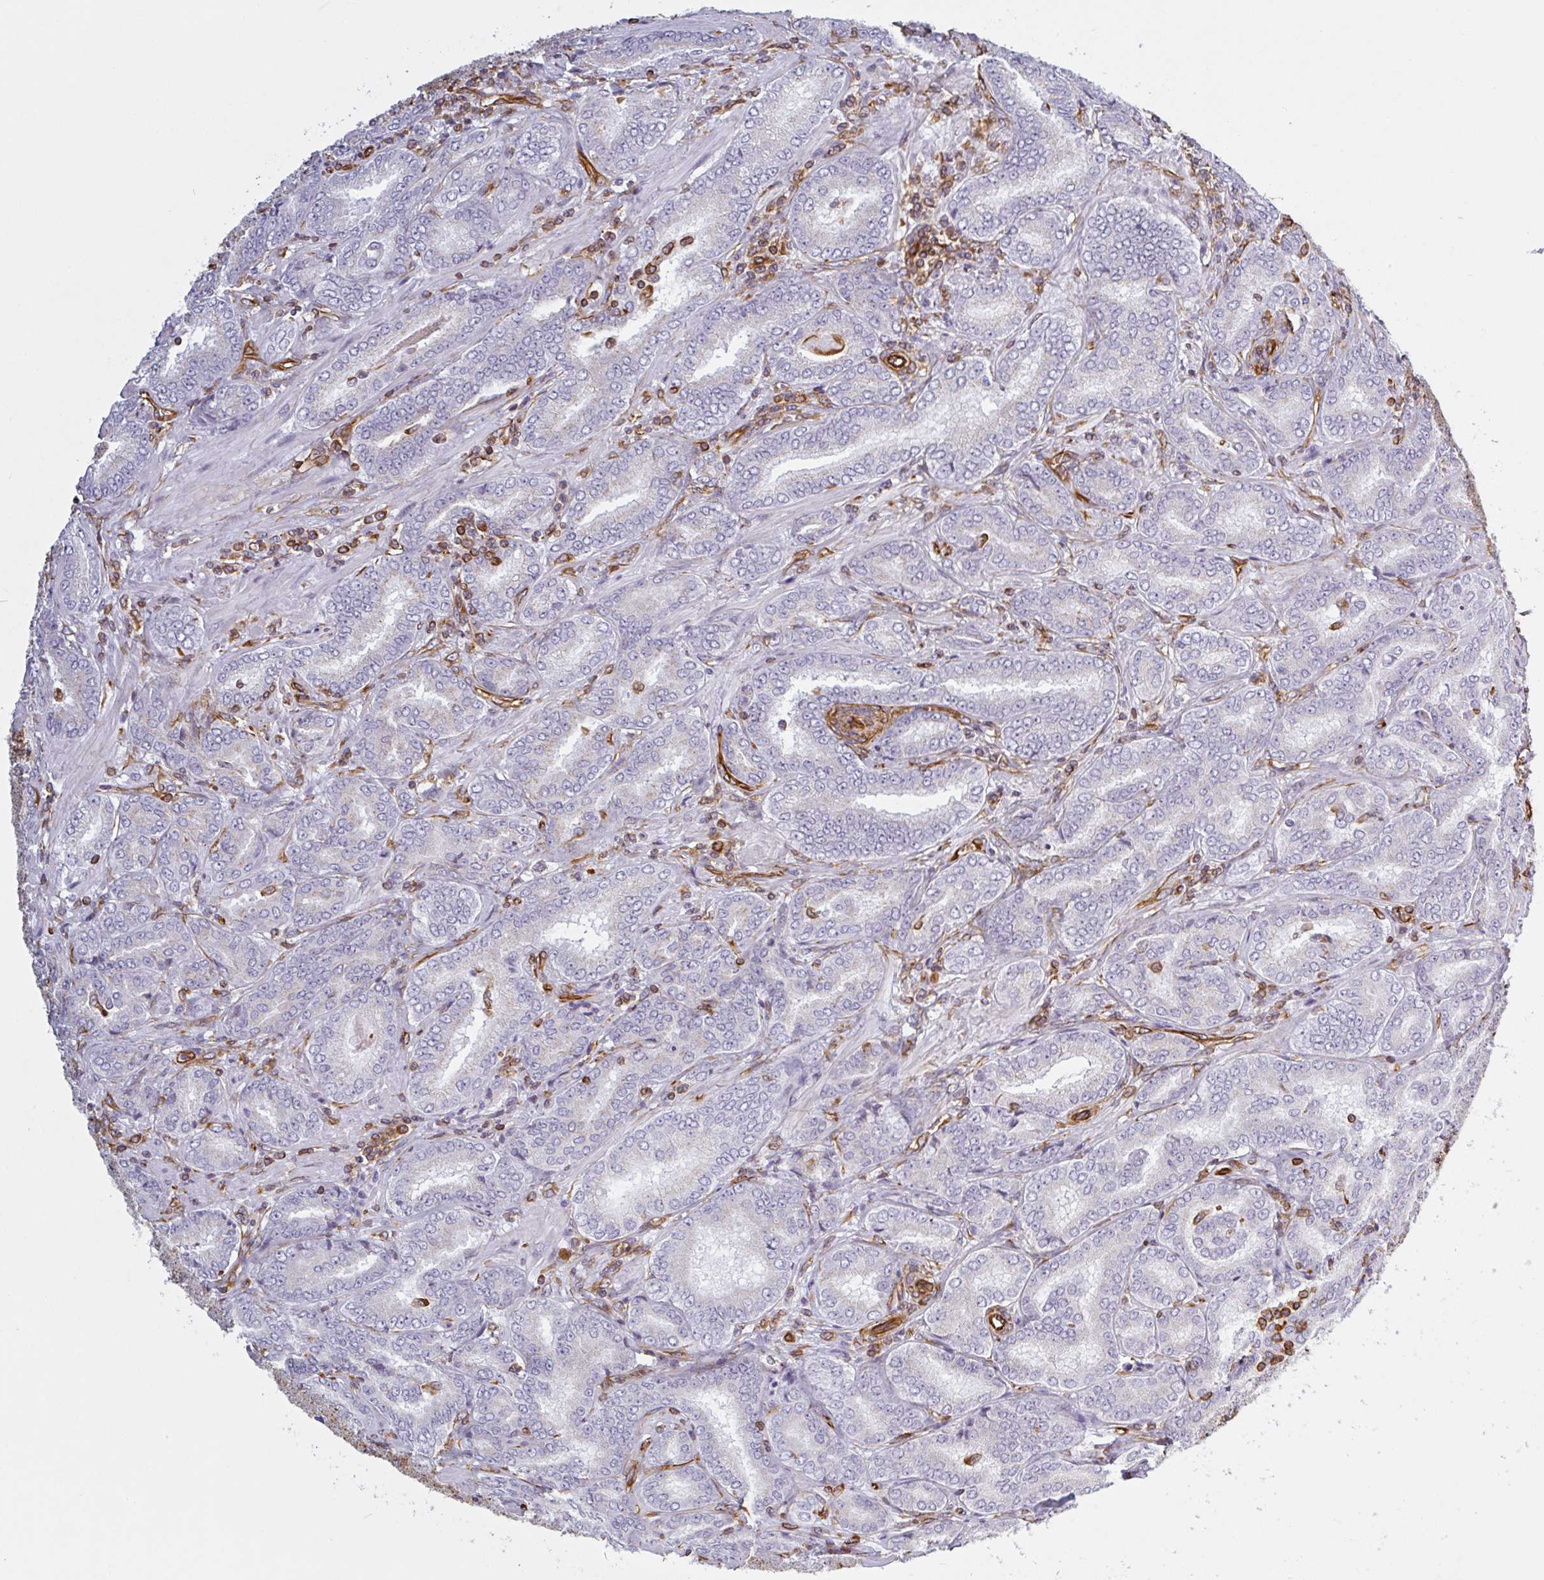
{"staining": {"intensity": "negative", "quantity": "none", "location": "none"}, "tissue": "prostate cancer", "cell_type": "Tumor cells", "image_type": "cancer", "snomed": [{"axis": "morphology", "description": "Adenocarcinoma, High grade"}, {"axis": "topography", "description": "Prostate"}], "caption": "Tumor cells are negative for protein expression in human high-grade adenocarcinoma (prostate).", "gene": "PPFIA1", "patient": {"sex": "male", "age": 72}}